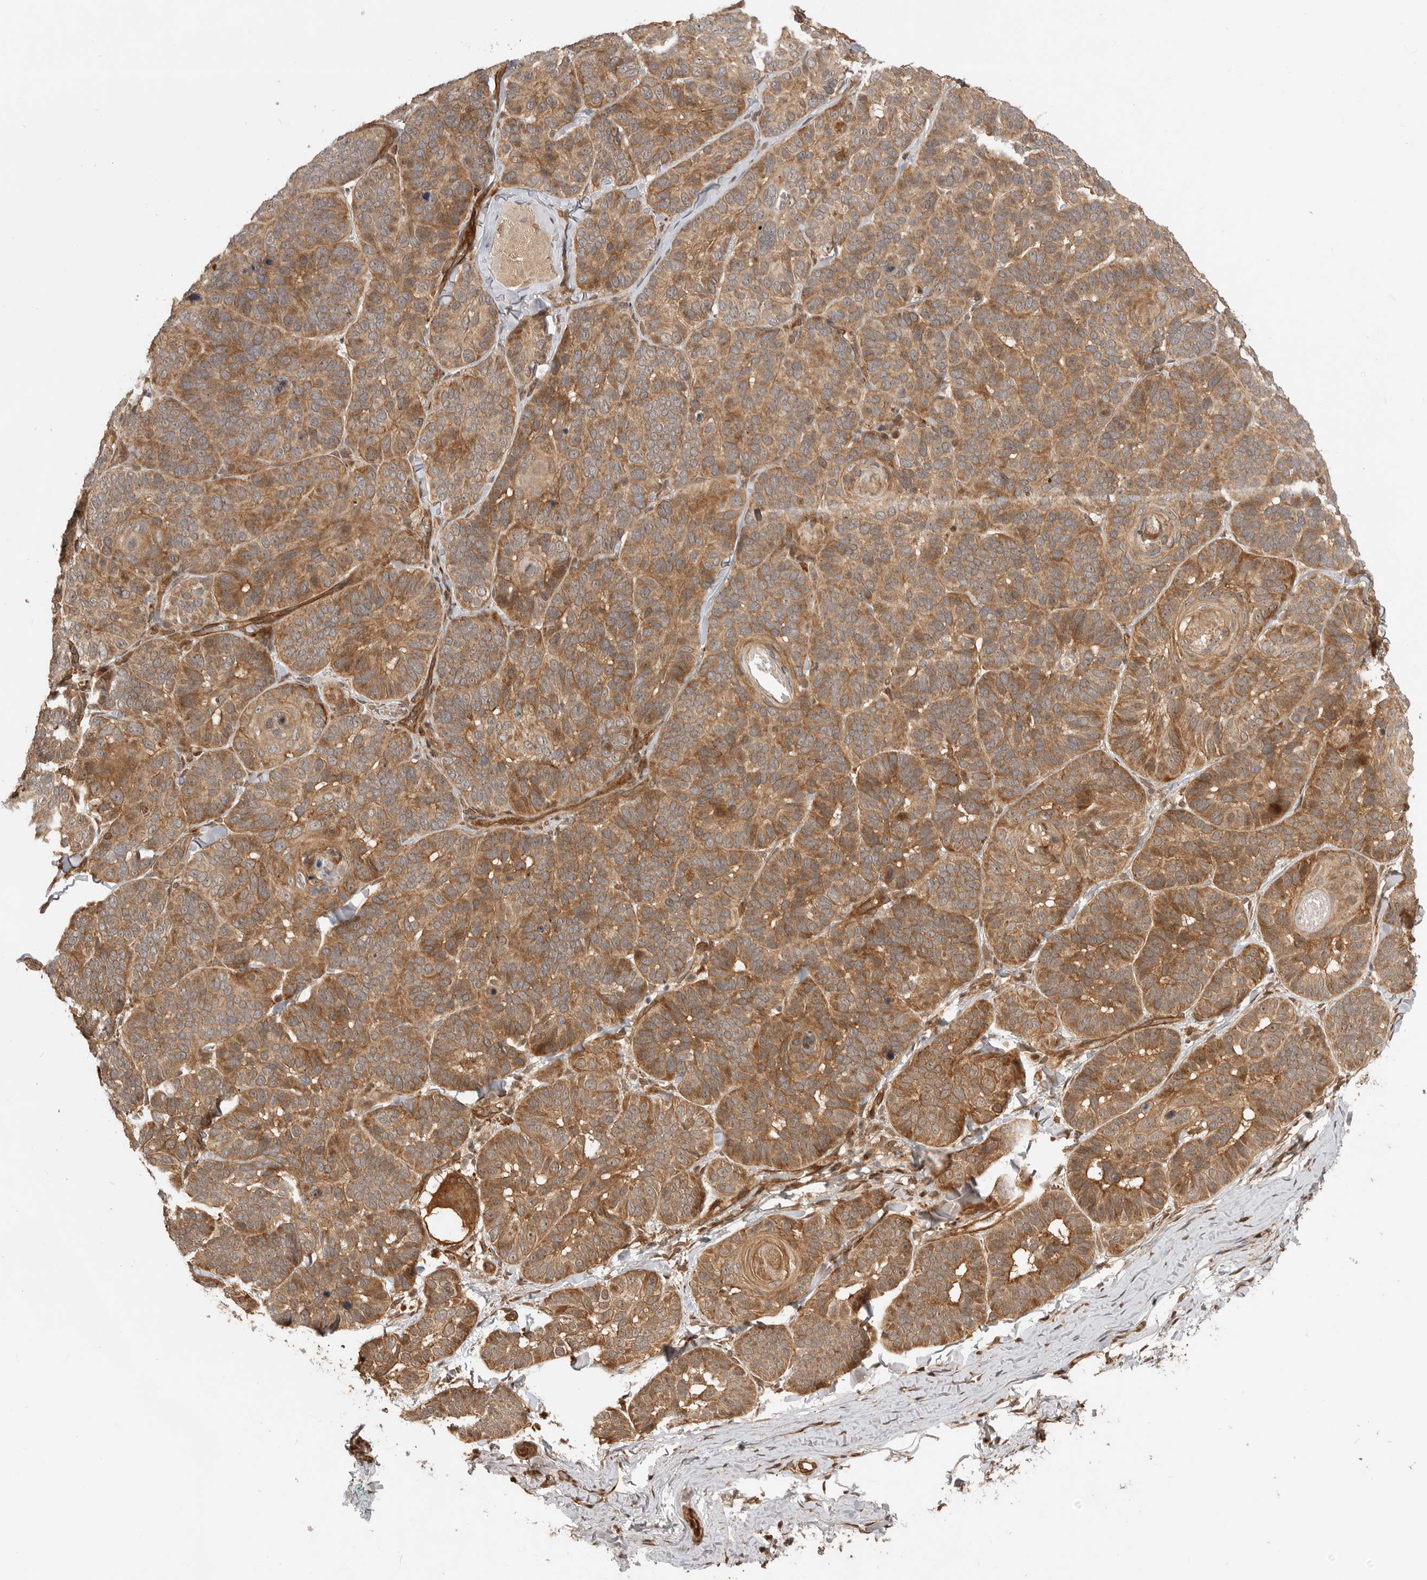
{"staining": {"intensity": "moderate", "quantity": ">75%", "location": "cytoplasmic/membranous"}, "tissue": "skin cancer", "cell_type": "Tumor cells", "image_type": "cancer", "snomed": [{"axis": "morphology", "description": "Basal cell carcinoma"}, {"axis": "topography", "description": "Skin"}], "caption": "About >75% of tumor cells in skin cancer display moderate cytoplasmic/membranous protein expression as visualized by brown immunohistochemical staining.", "gene": "ADPRS", "patient": {"sex": "male", "age": 62}}